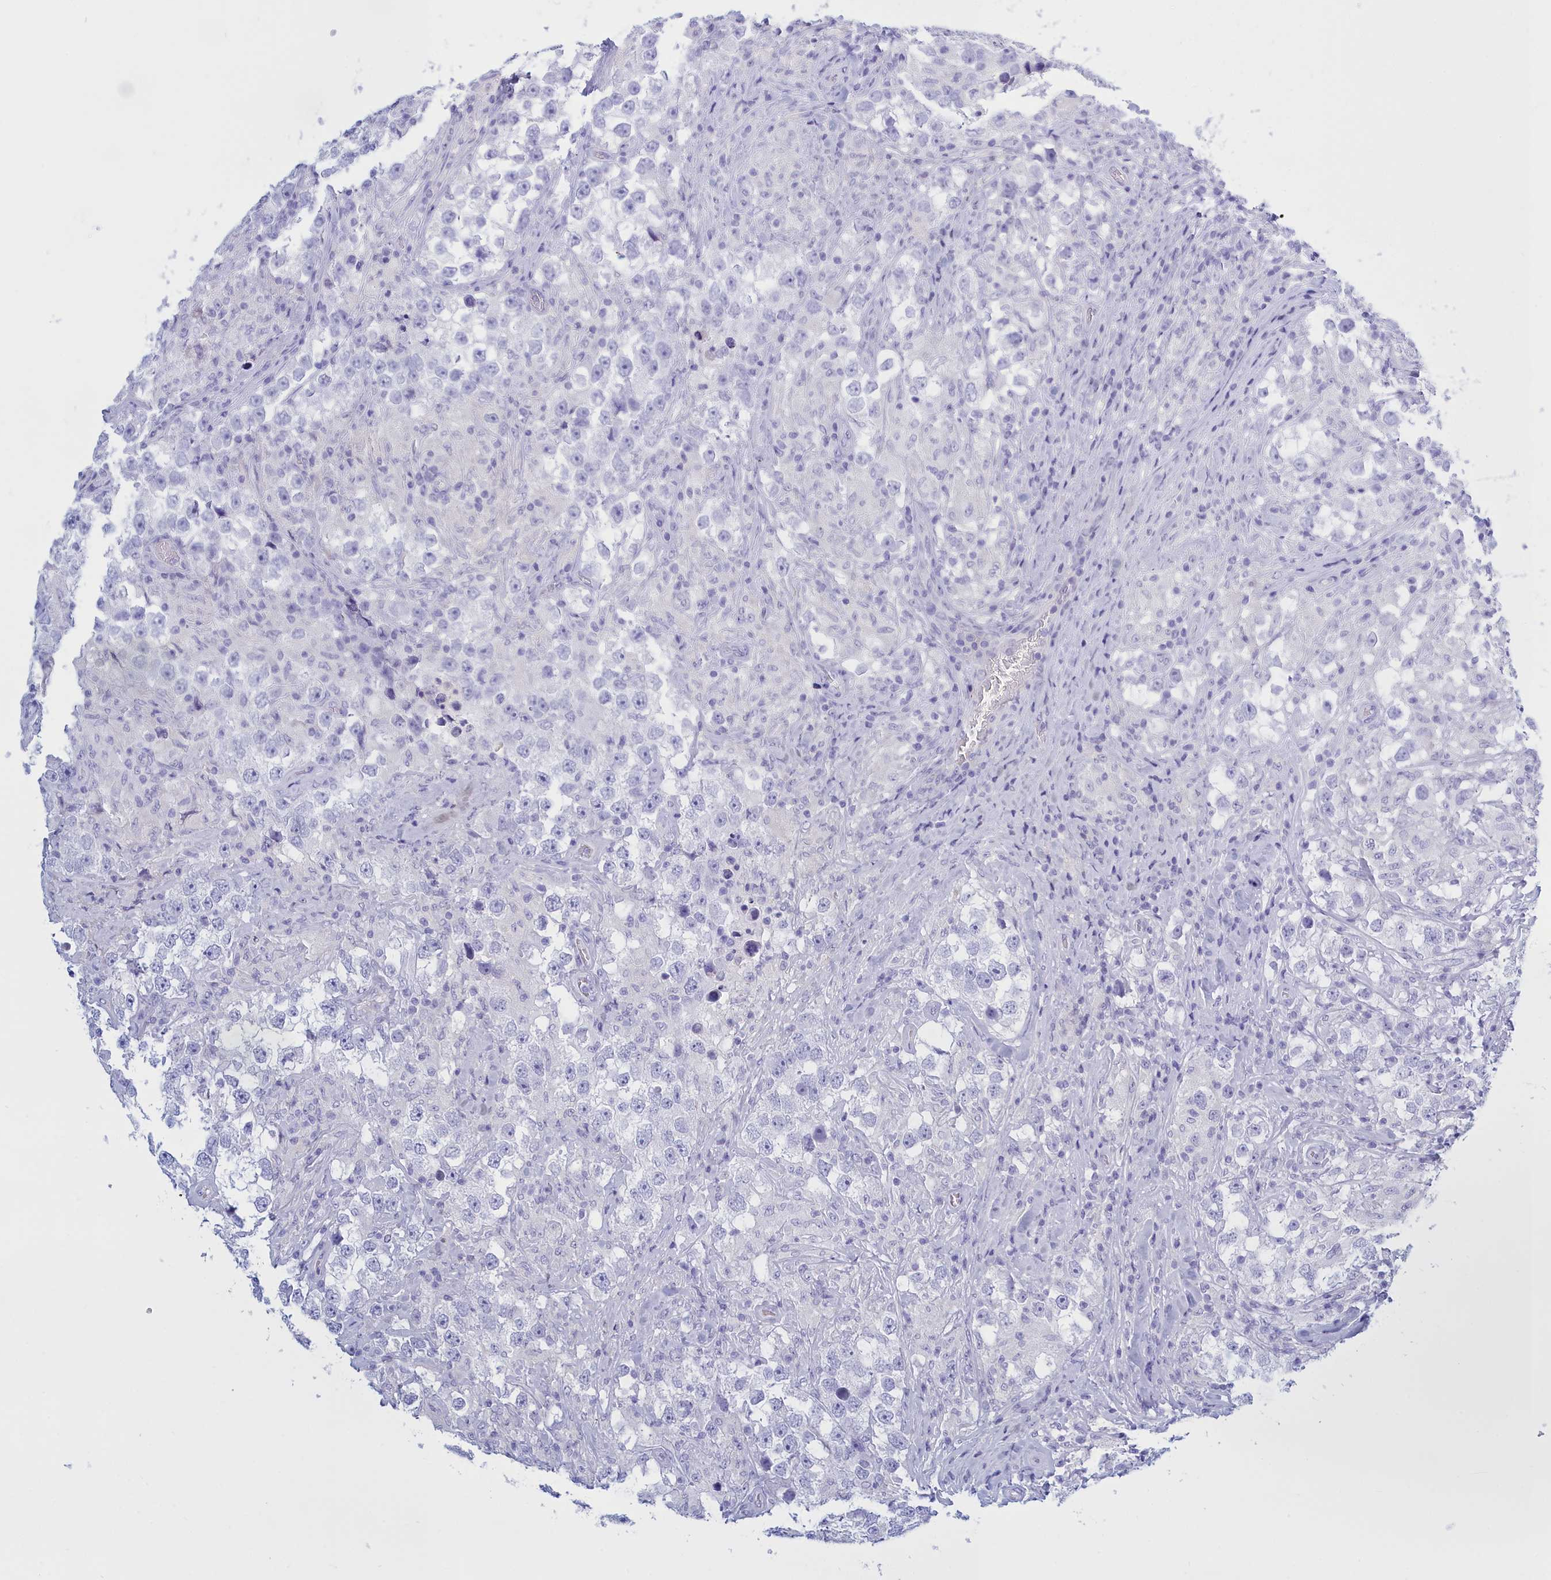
{"staining": {"intensity": "negative", "quantity": "none", "location": "none"}, "tissue": "testis cancer", "cell_type": "Tumor cells", "image_type": "cancer", "snomed": [{"axis": "morphology", "description": "Seminoma, NOS"}, {"axis": "topography", "description": "Testis"}], "caption": "Immunohistochemical staining of human seminoma (testis) exhibits no significant positivity in tumor cells.", "gene": "TMEM97", "patient": {"sex": "male", "age": 46}}